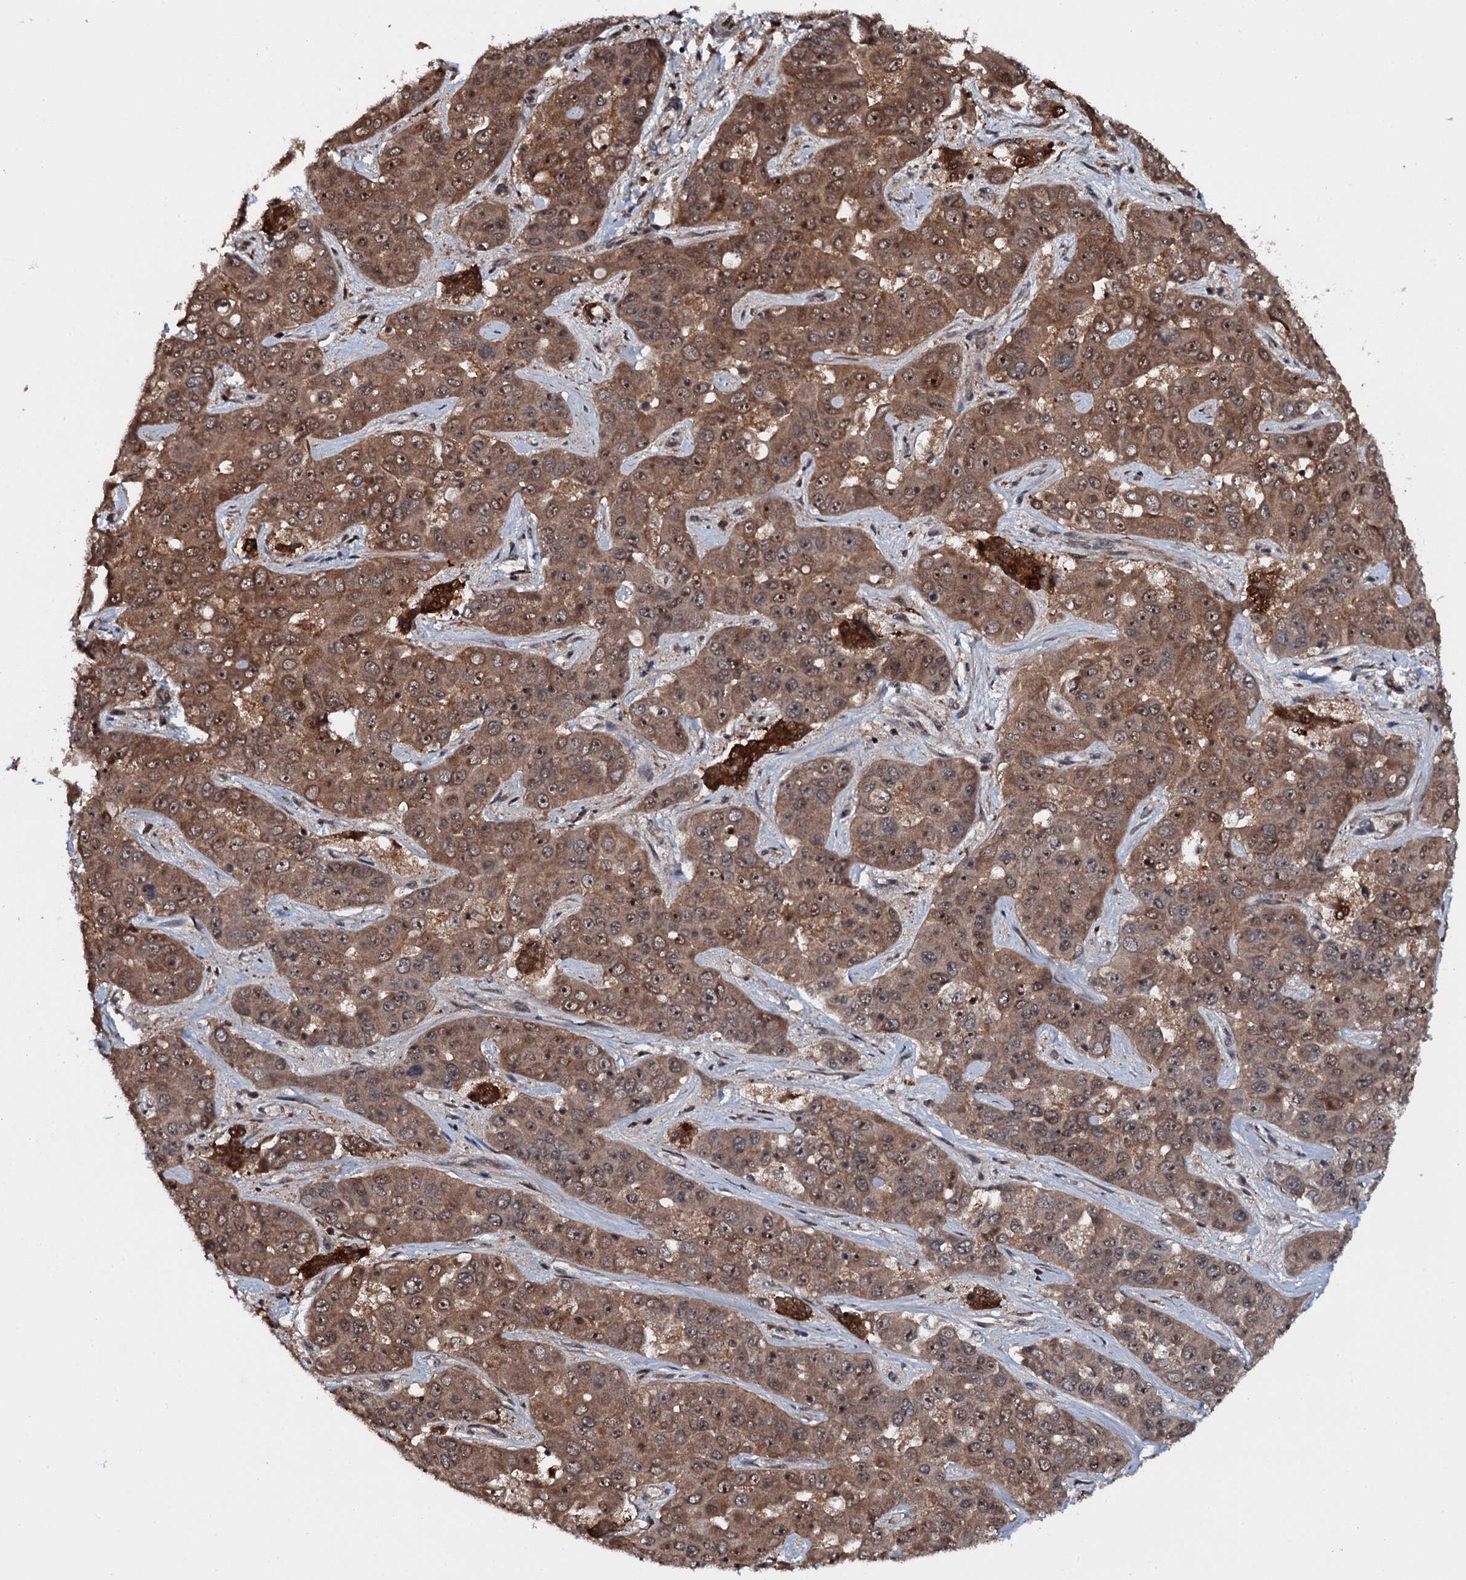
{"staining": {"intensity": "moderate", "quantity": ">75%", "location": "cytoplasmic/membranous,nuclear"}, "tissue": "liver cancer", "cell_type": "Tumor cells", "image_type": "cancer", "snomed": [{"axis": "morphology", "description": "Cholangiocarcinoma"}, {"axis": "topography", "description": "Liver"}], "caption": "Protein staining exhibits moderate cytoplasmic/membranous and nuclear staining in approximately >75% of tumor cells in cholangiocarcinoma (liver).", "gene": "HDDC3", "patient": {"sex": "female", "age": 52}}